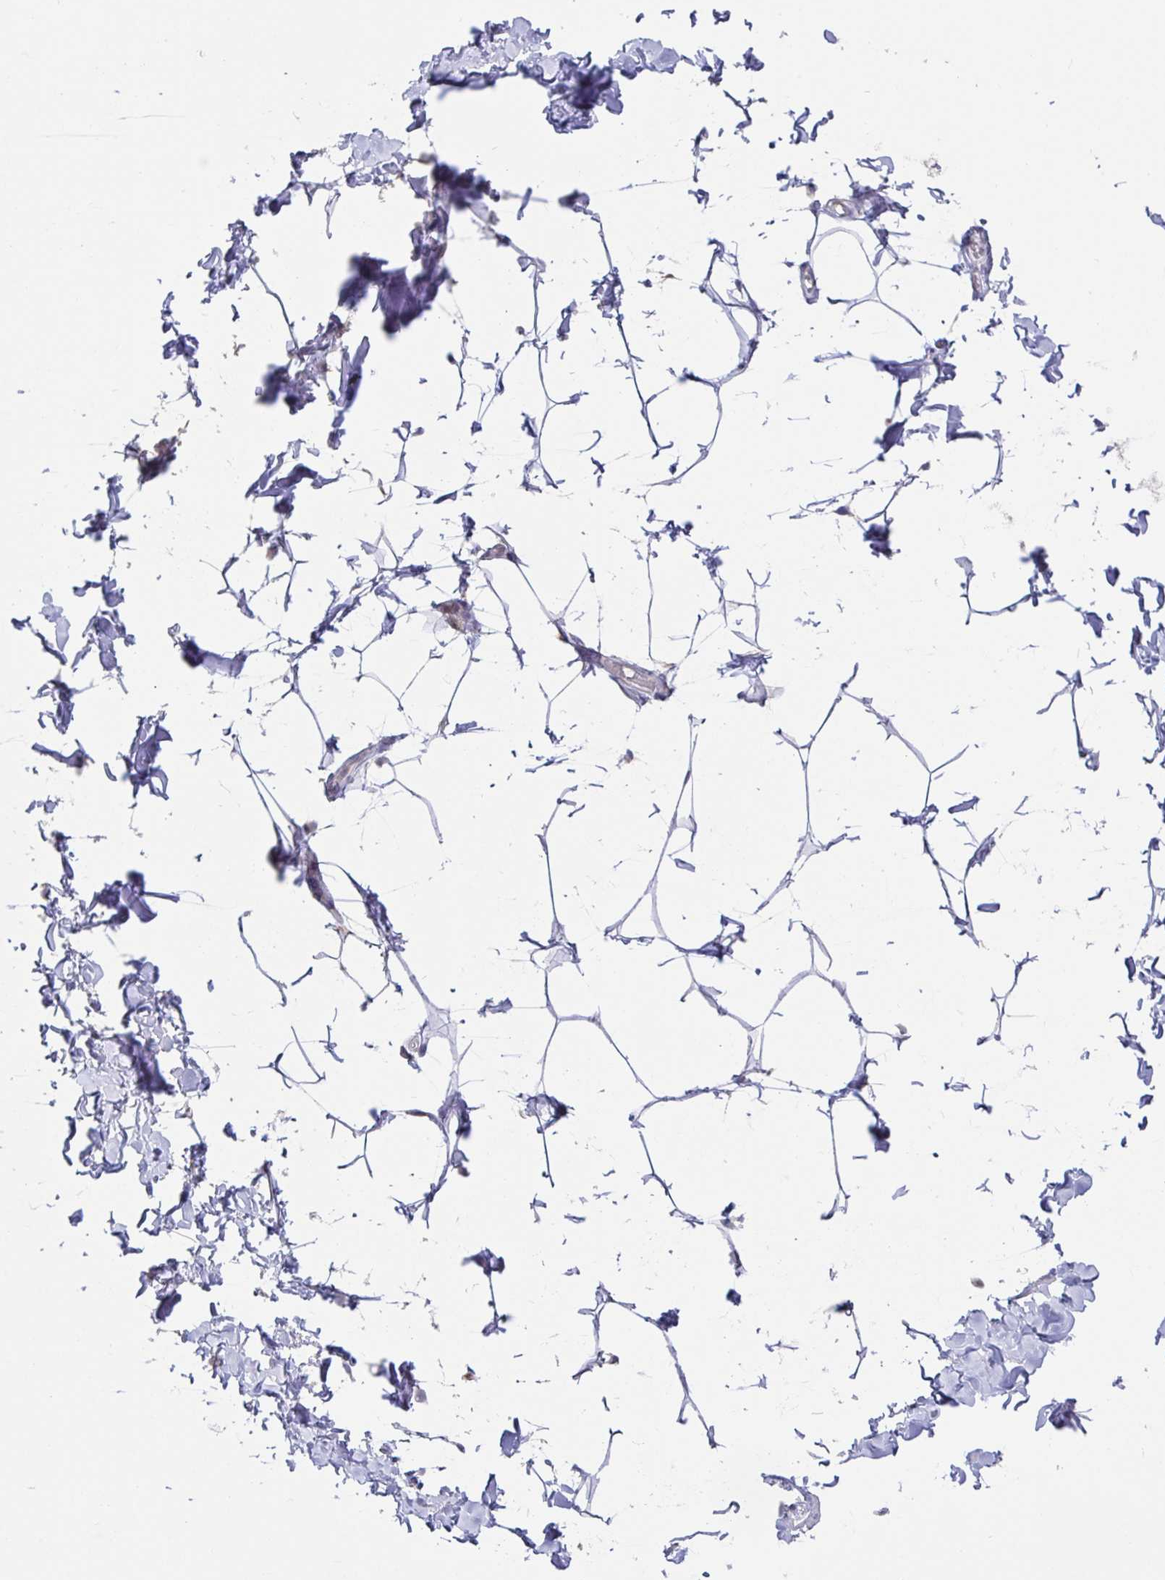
{"staining": {"intensity": "negative", "quantity": "none", "location": "none"}, "tissue": "adipose tissue", "cell_type": "Adipocytes", "image_type": "normal", "snomed": [{"axis": "morphology", "description": "Normal tissue, NOS"}, {"axis": "topography", "description": "Soft tissue"}, {"axis": "topography", "description": "Adipose tissue"}, {"axis": "topography", "description": "Vascular tissue"}, {"axis": "topography", "description": "Peripheral nerve tissue"}], "caption": "This is an immunohistochemistry photomicrograph of benign adipose tissue. There is no staining in adipocytes.", "gene": "CIT", "patient": {"sex": "male", "age": 29}}